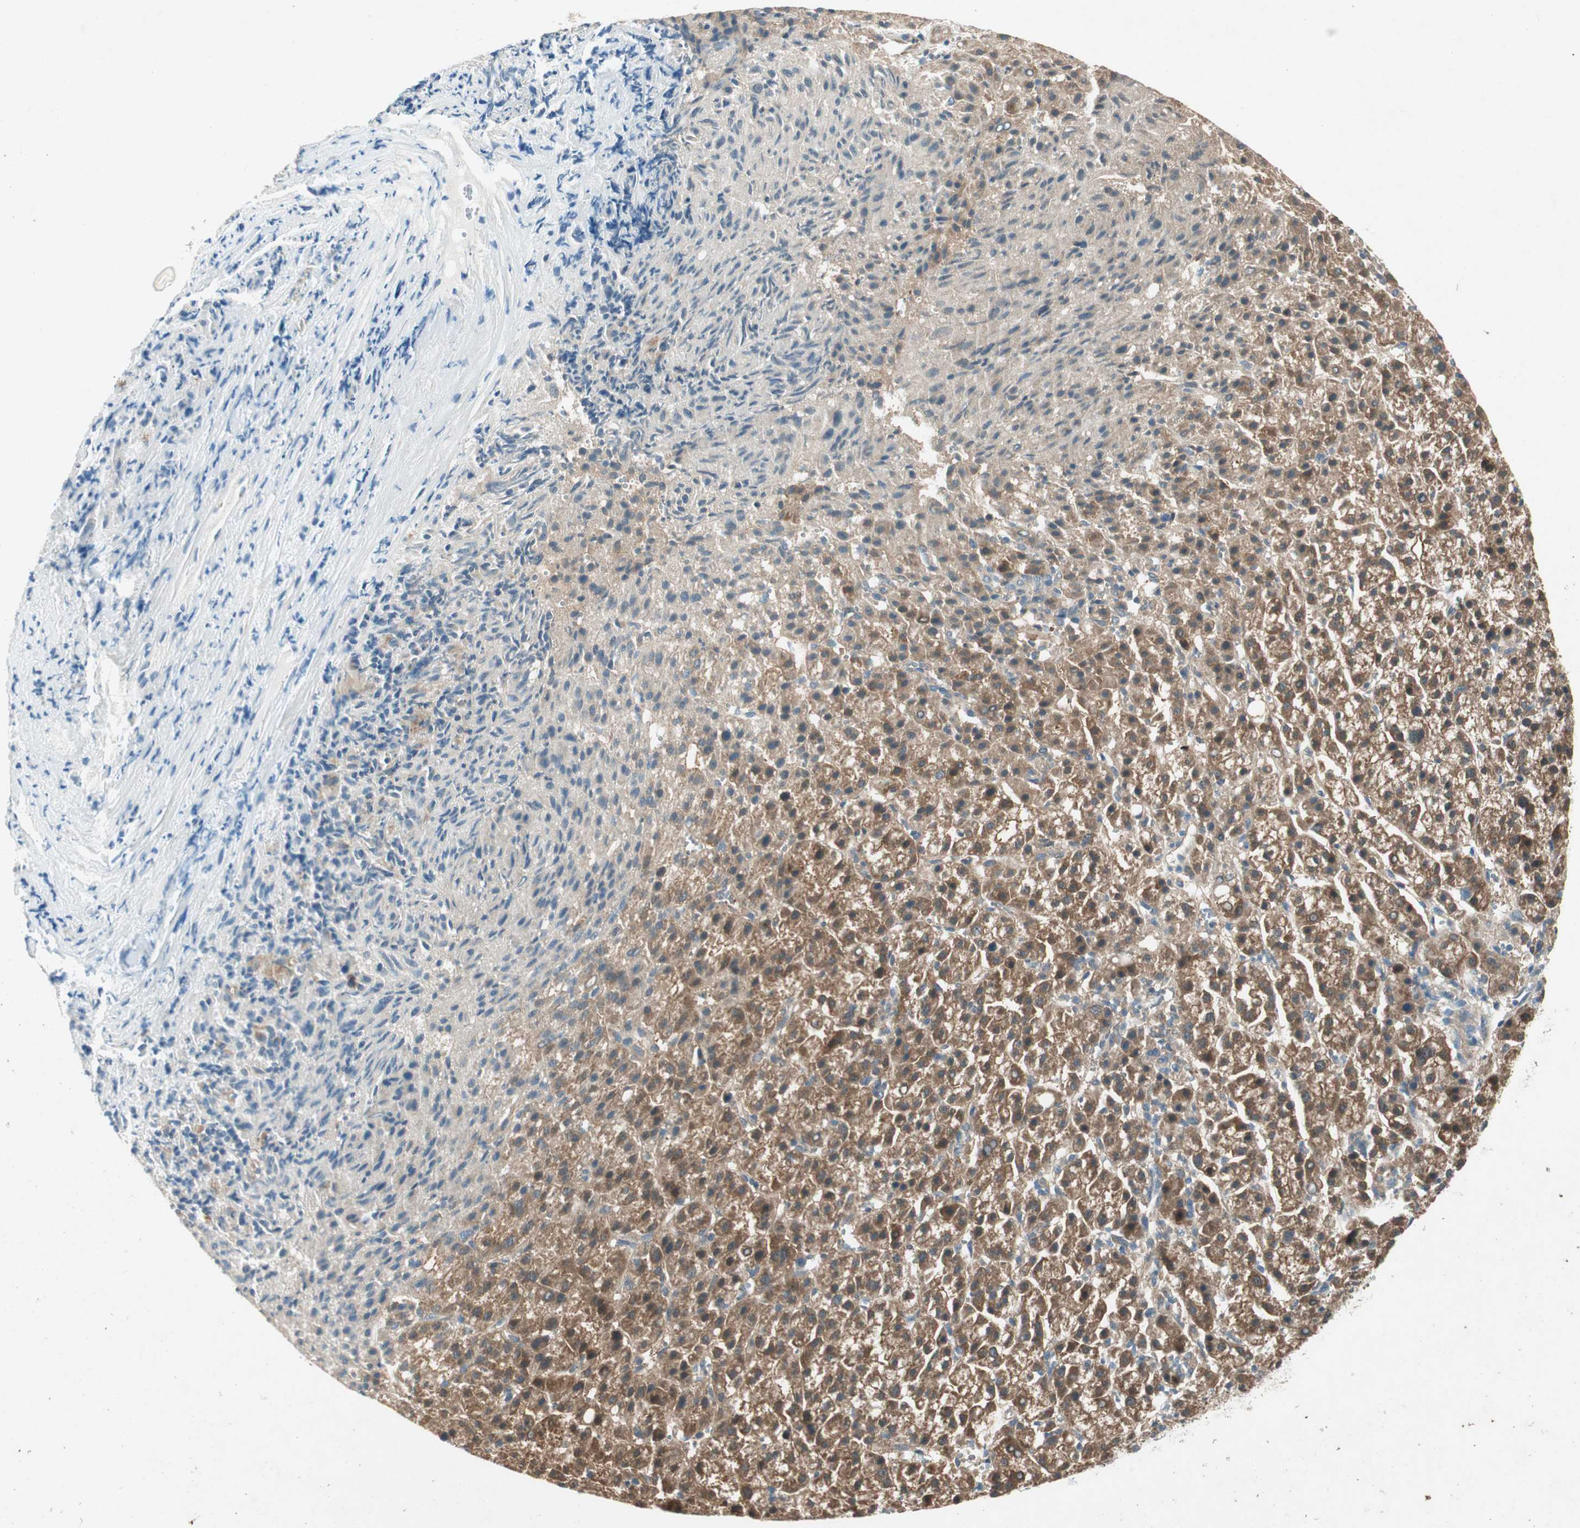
{"staining": {"intensity": "moderate", "quantity": ">75%", "location": "cytoplasmic/membranous"}, "tissue": "liver cancer", "cell_type": "Tumor cells", "image_type": "cancer", "snomed": [{"axis": "morphology", "description": "Carcinoma, Hepatocellular, NOS"}, {"axis": "topography", "description": "Liver"}], "caption": "Protein staining by immunohistochemistry (IHC) shows moderate cytoplasmic/membranous positivity in approximately >75% of tumor cells in liver cancer.", "gene": "NCLN", "patient": {"sex": "female", "age": 58}}